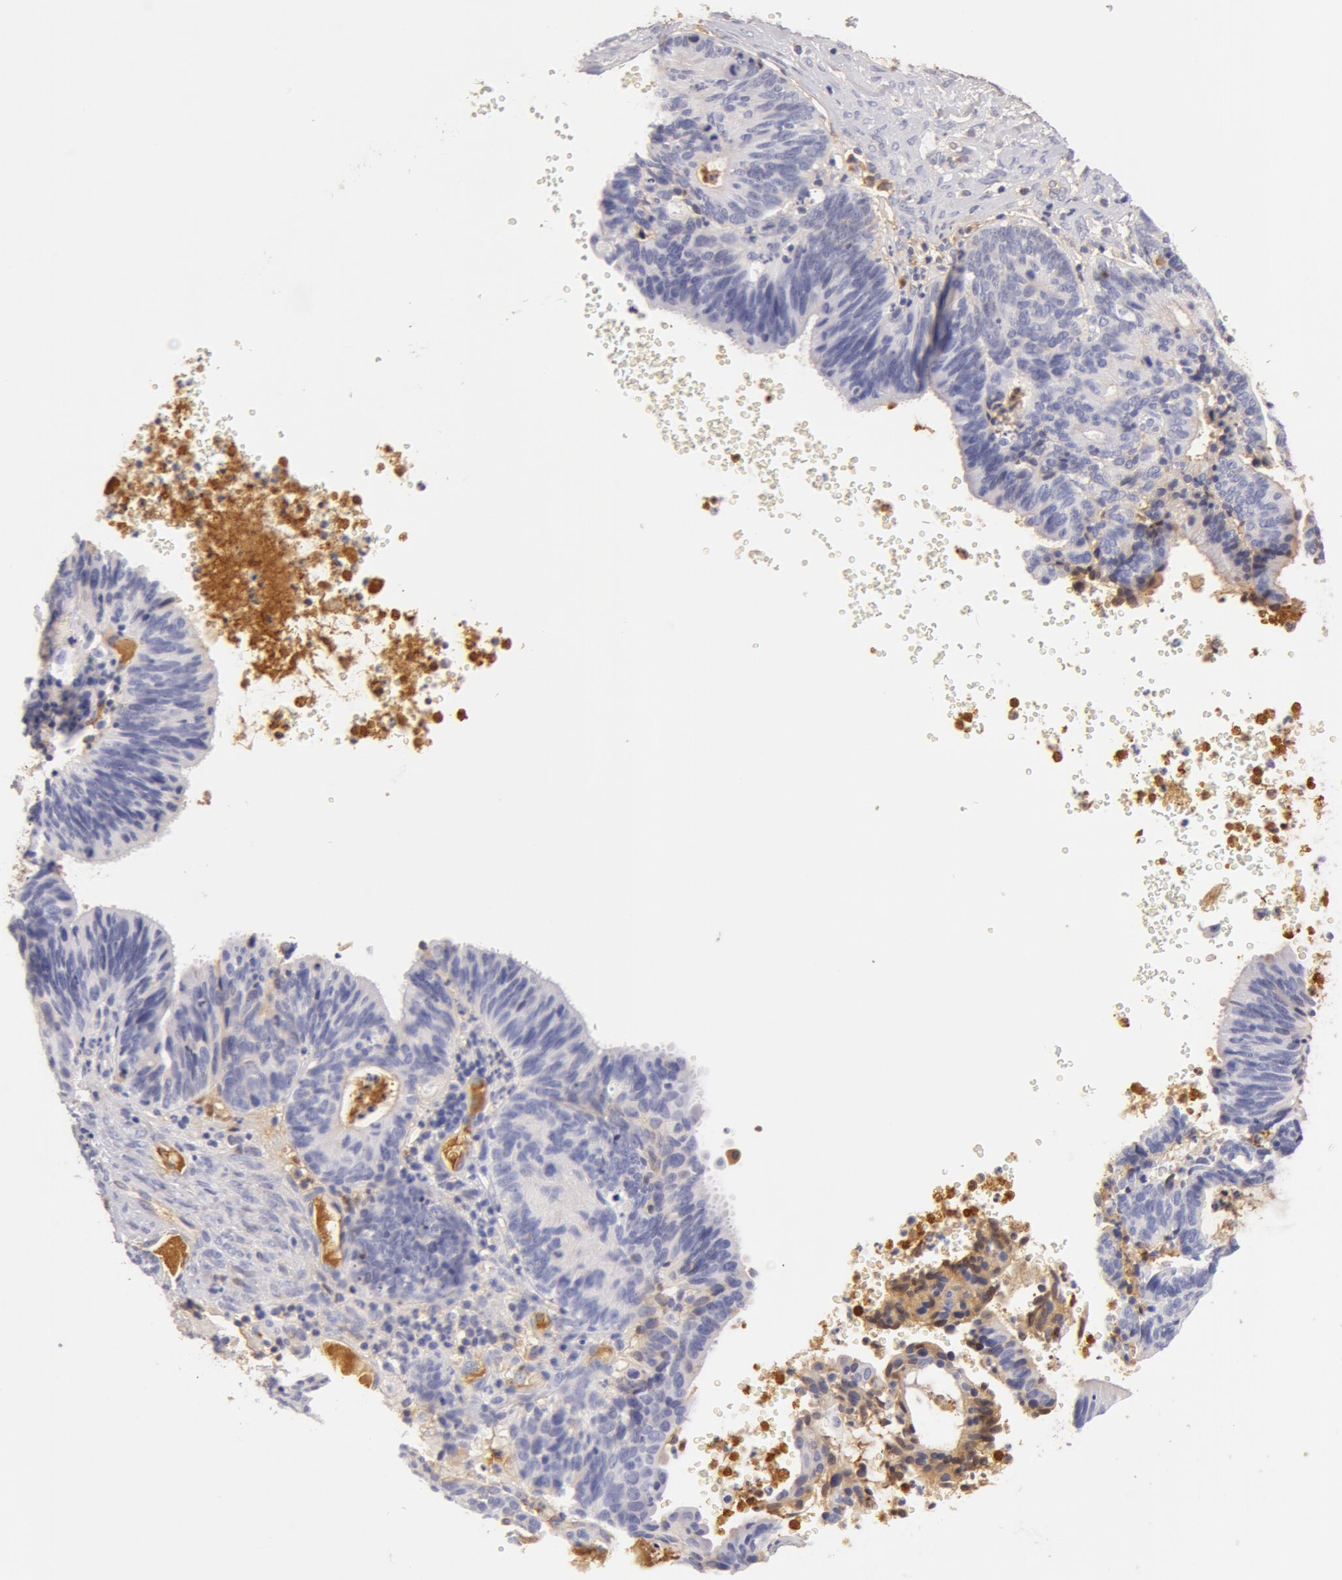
{"staining": {"intensity": "negative", "quantity": "none", "location": "none"}, "tissue": "ovarian cancer", "cell_type": "Tumor cells", "image_type": "cancer", "snomed": [{"axis": "morphology", "description": "Carcinoma, endometroid"}, {"axis": "topography", "description": "Ovary"}], "caption": "The histopathology image displays no significant positivity in tumor cells of ovarian endometroid carcinoma.", "gene": "GC", "patient": {"sex": "female", "age": 52}}